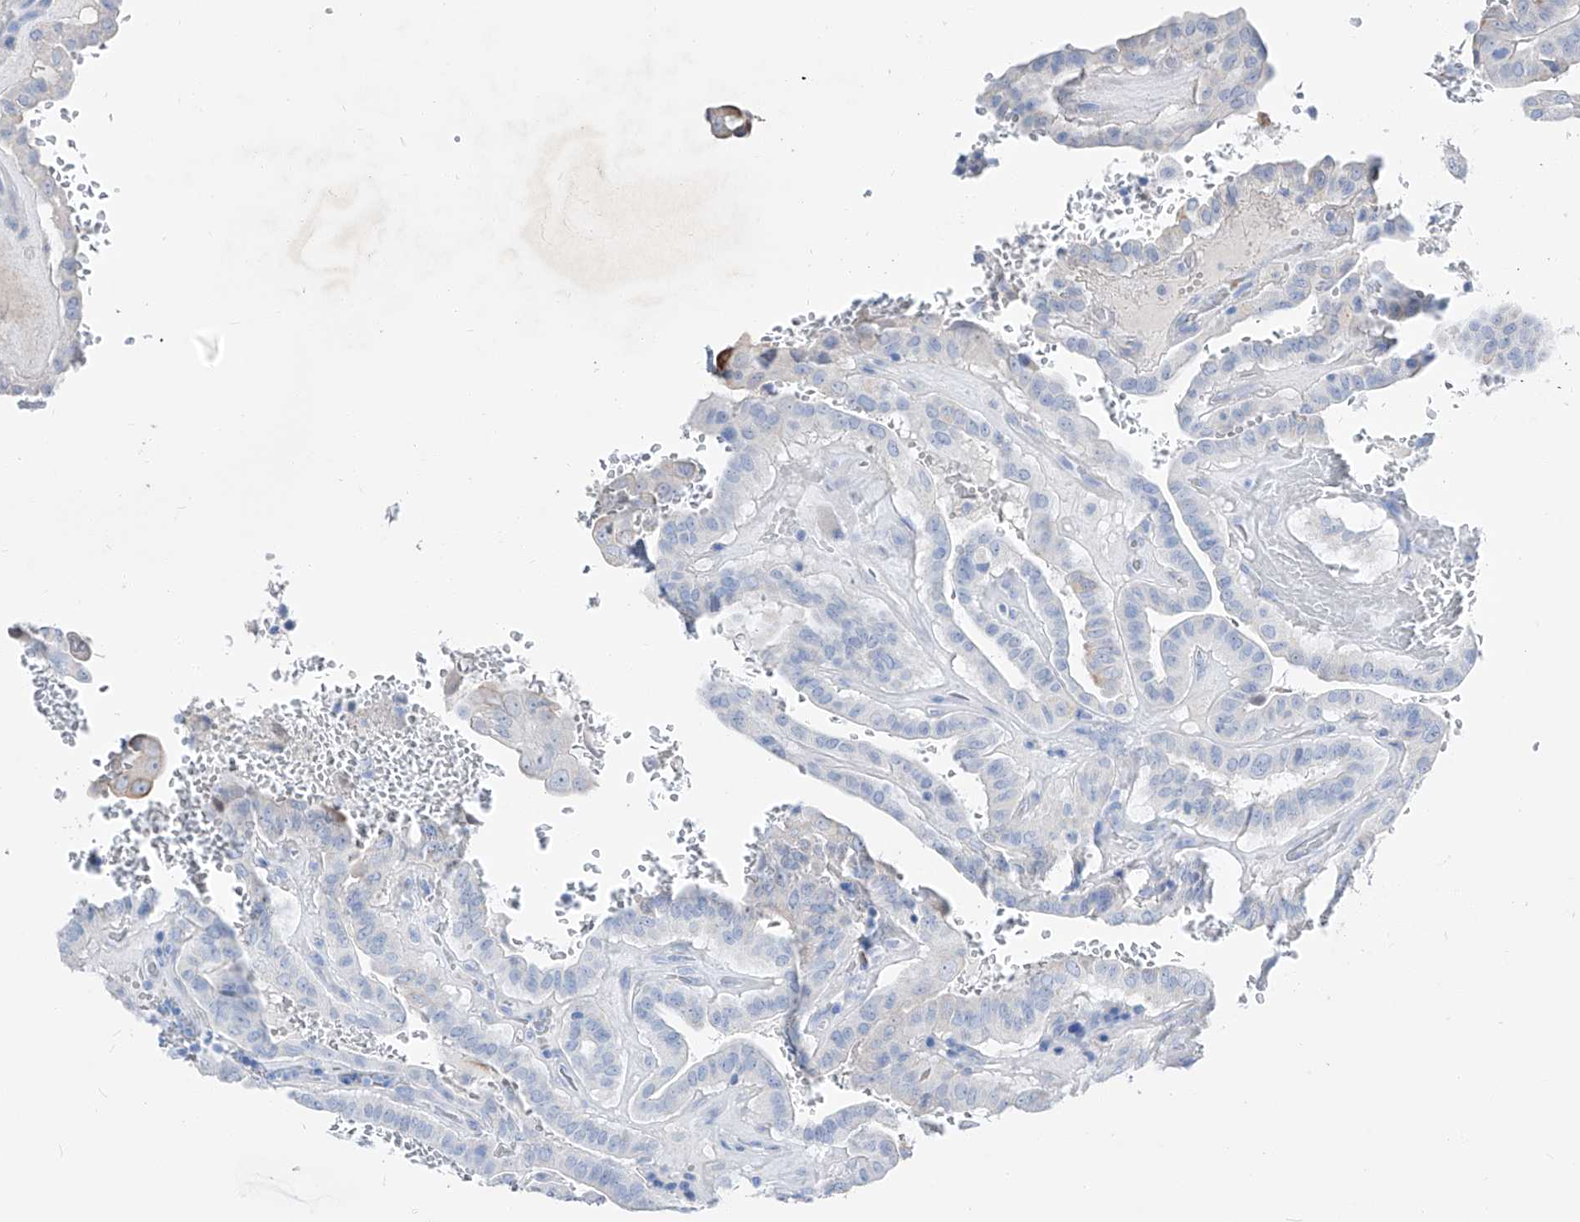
{"staining": {"intensity": "negative", "quantity": "none", "location": "none"}, "tissue": "thyroid cancer", "cell_type": "Tumor cells", "image_type": "cancer", "snomed": [{"axis": "morphology", "description": "Papillary adenocarcinoma, NOS"}, {"axis": "topography", "description": "Thyroid gland"}], "caption": "High power microscopy histopathology image of an immunohistochemistry (IHC) micrograph of thyroid papillary adenocarcinoma, revealing no significant expression in tumor cells.", "gene": "FRS3", "patient": {"sex": "male", "age": 77}}